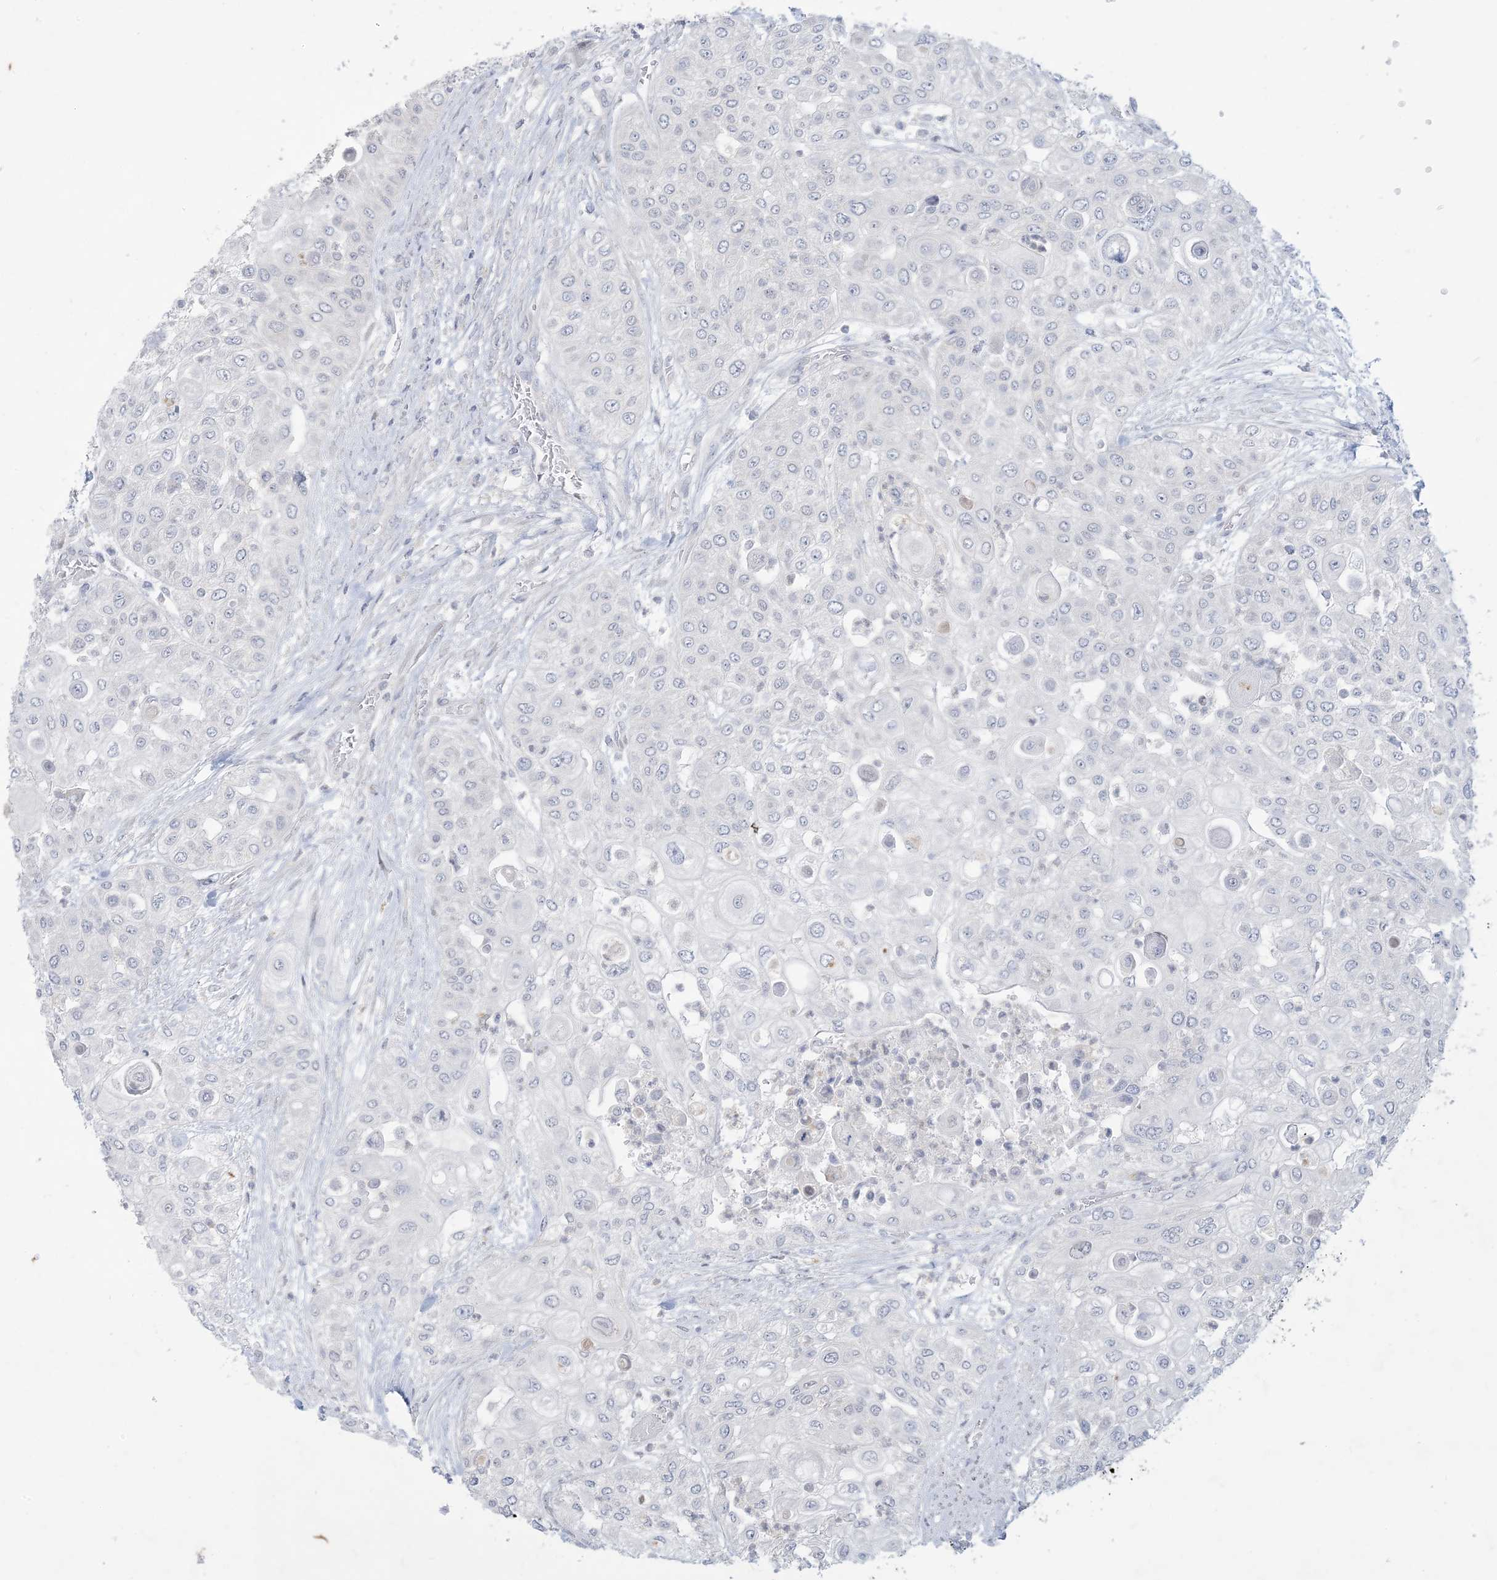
{"staining": {"intensity": "negative", "quantity": "none", "location": "none"}, "tissue": "urothelial cancer", "cell_type": "Tumor cells", "image_type": "cancer", "snomed": [{"axis": "morphology", "description": "Urothelial carcinoma, High grade"}, {"axis": "topography", "description": "Urinary bladder"}], "caption": "The immunohistochemistry photomicrograph has no significant positivity in tumor cells of urothelial cancer tissue. Nuclei are stained in blue.", "gene": "KIF3A", "patient": {"sex": "female", "age": 79}}